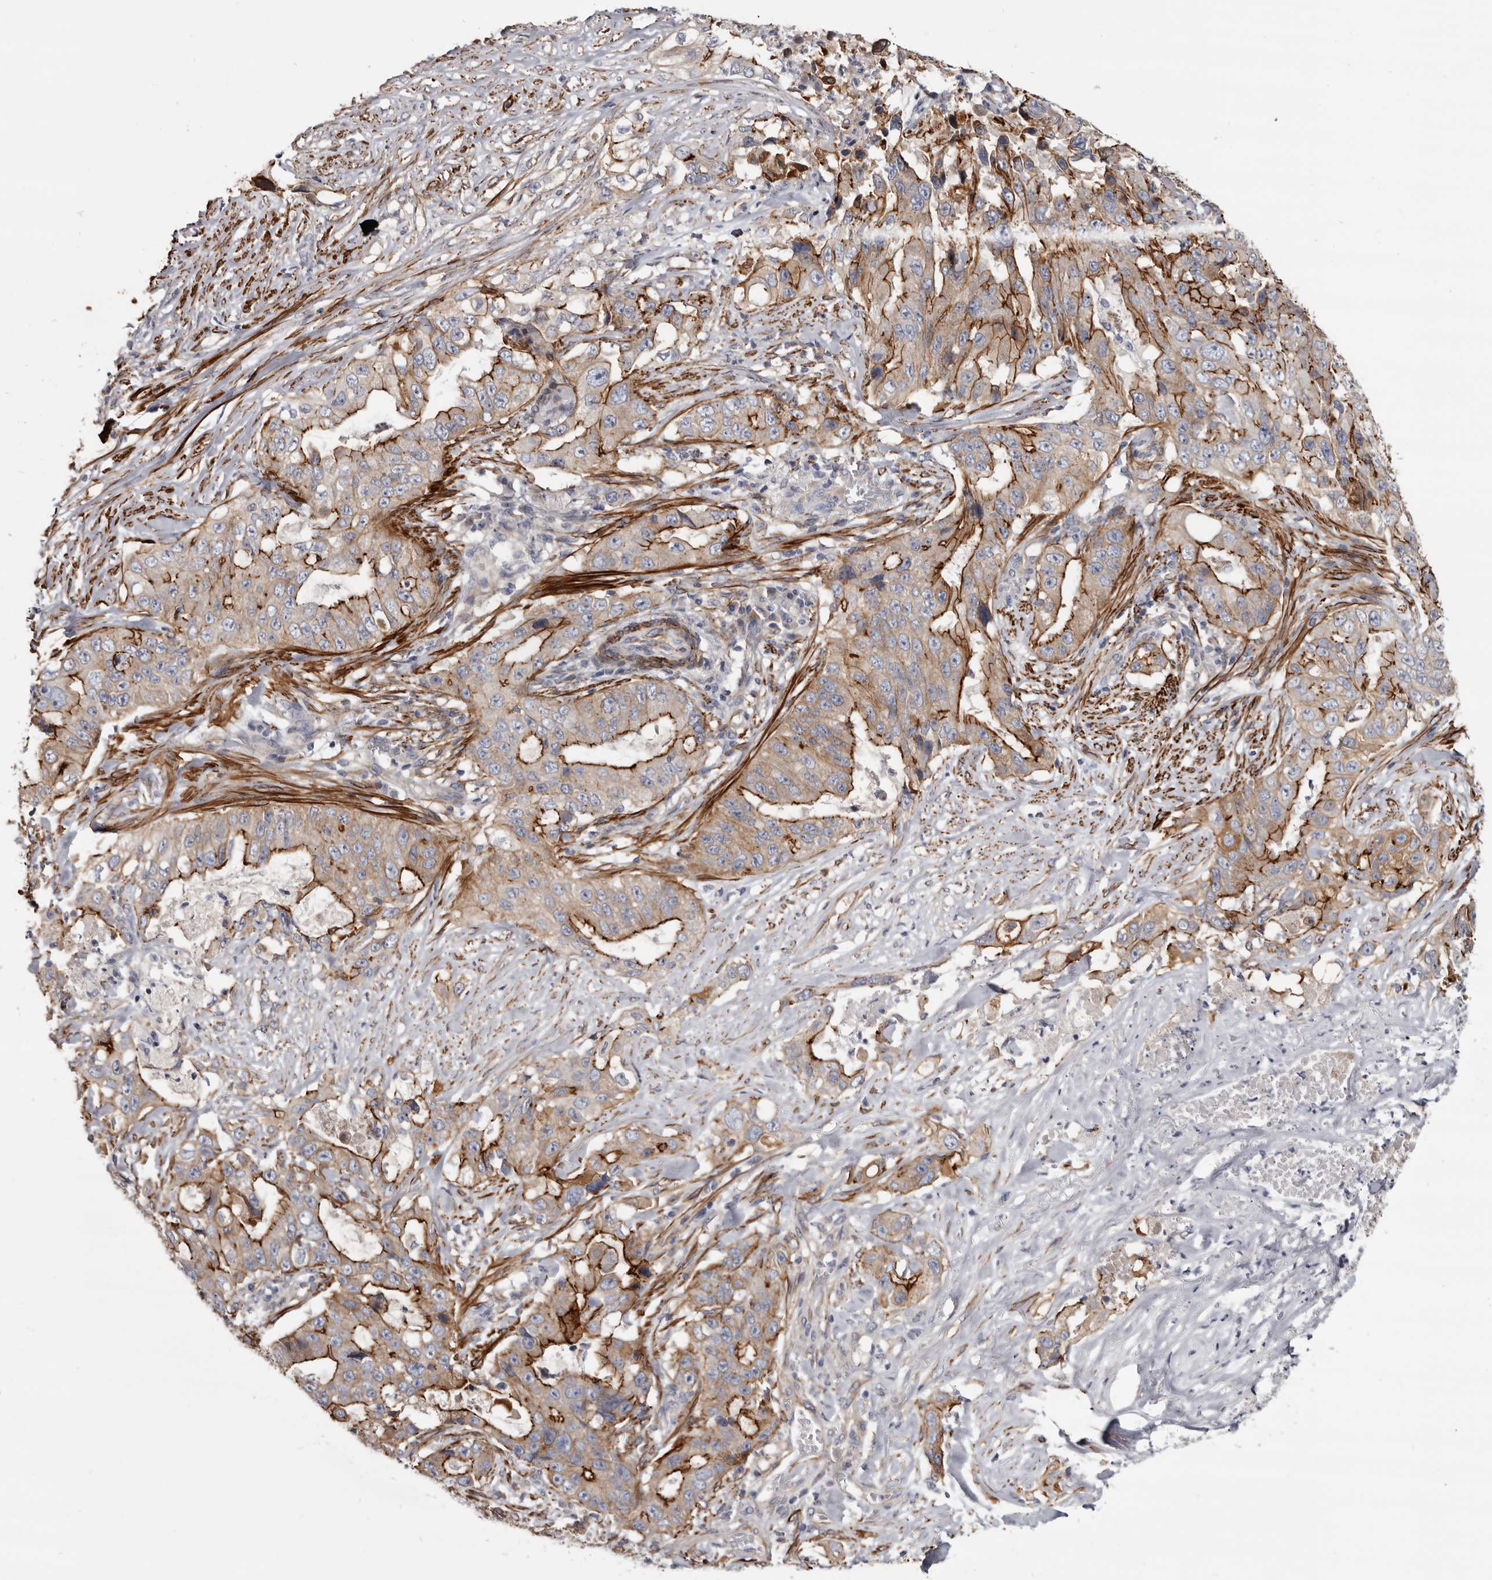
{"staining": {"intensity": "strong", "quantity": "25%-75%", "location": "cytoplasmic/membranous"}, "tissue": "lung cancer", "cell_type": "Tumor cells", "image_type": "cancer", "snomed": [{"axis": "morphology", "description": "Adenocarcinoma, NOS"}, {"axis": "topography", "description": "Lung"}], "caption": "Immunohistochemical staining of human lung adenocarcinoma shows strong cytoplasmic/membranous protein positivity in about 25%-75% of tumor cells.", "gene": "CGN", "patient": {"sex": "female", "age": 51}}